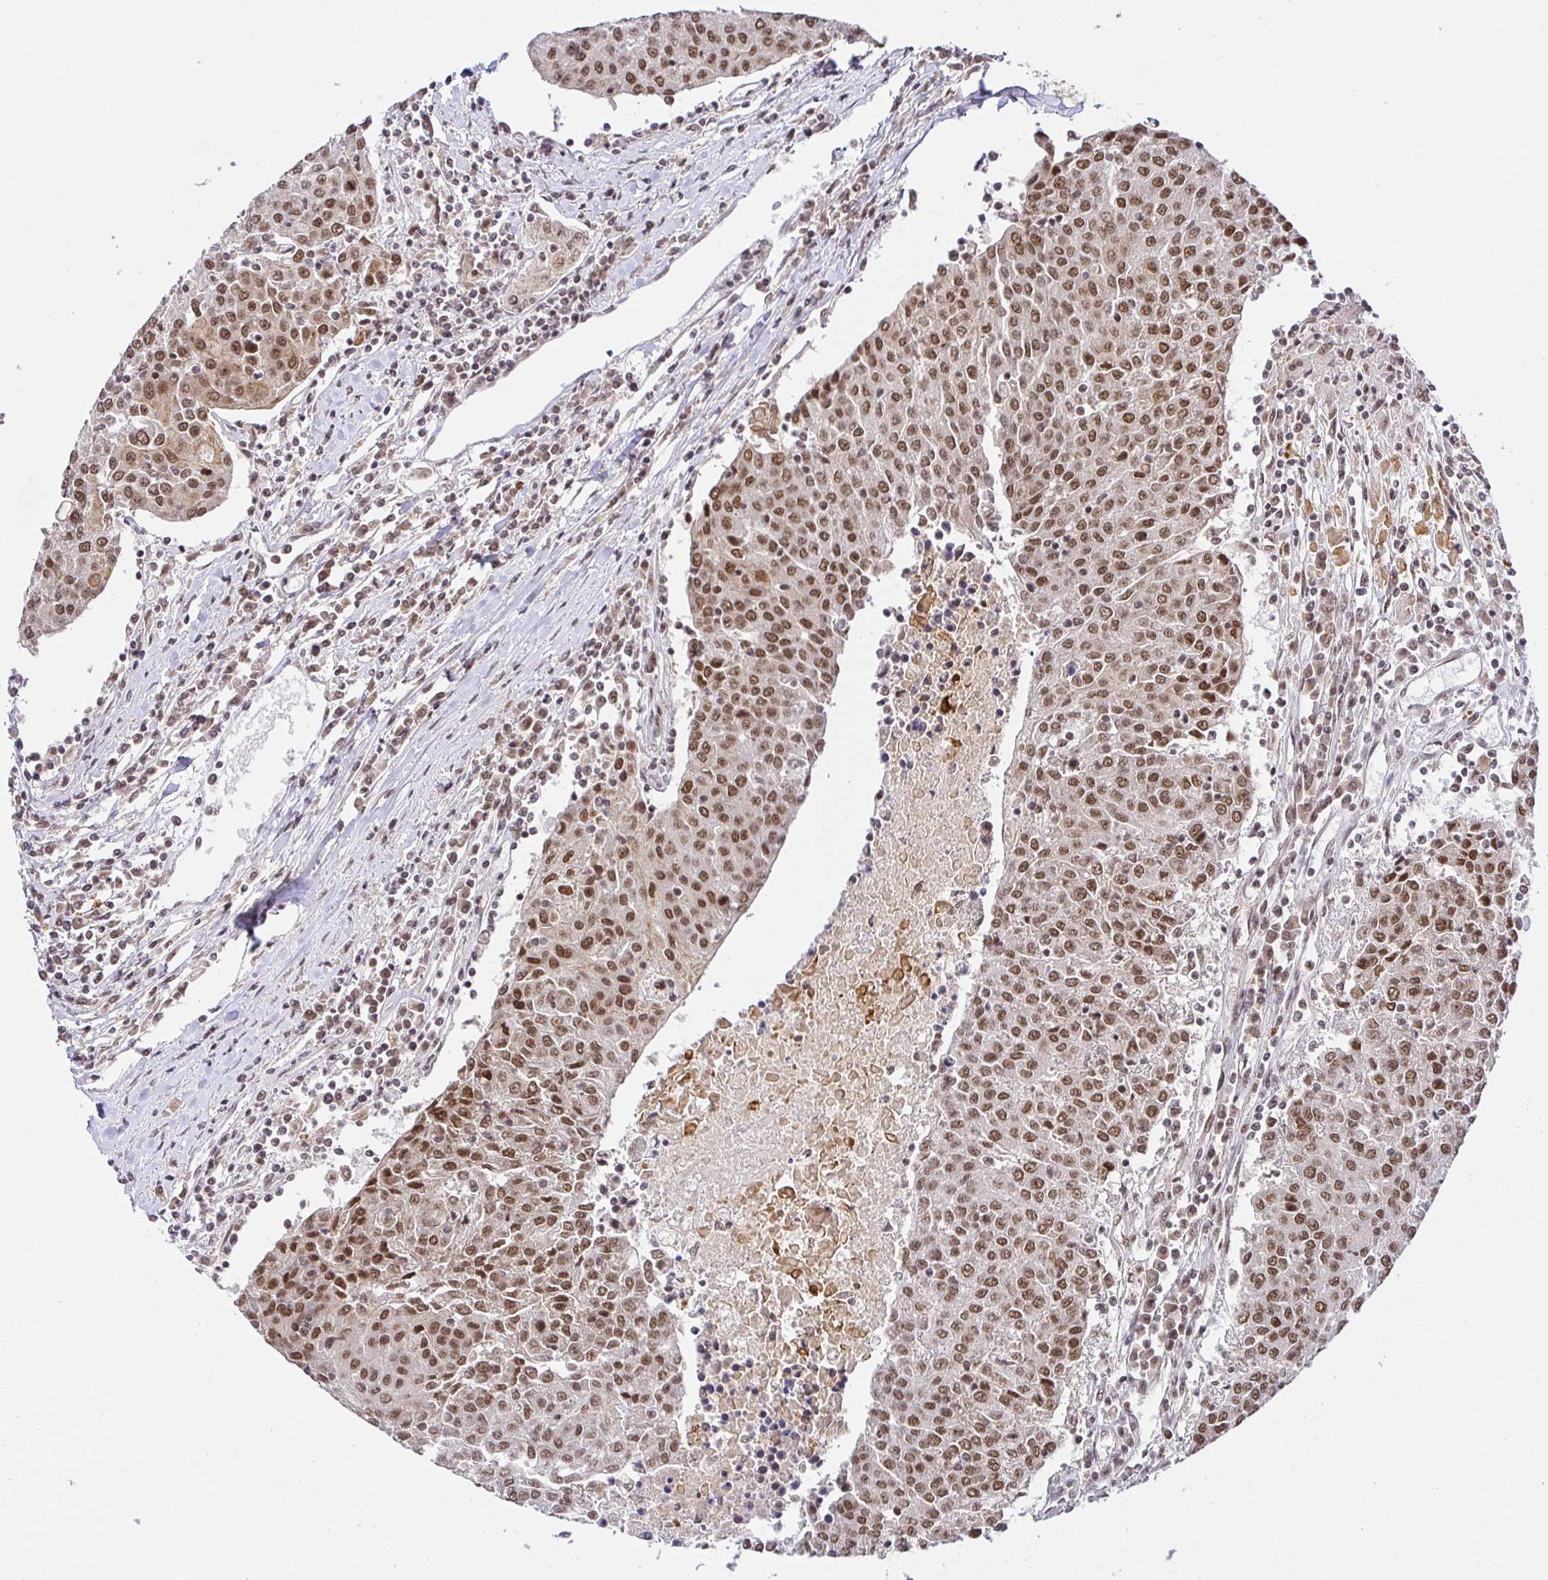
{"staining": {"intensity": "moderate", "quantity": ">75%", "location": "nuclear"}, "tissue": "urothelial cancer", "cell_type": "Tumor cells", "image_type": "cancer", "snomed": [{"axis": "morphology", "description": "Urothelial carcinoma, High grade"}, {"axis": "topography", "description": "Urinary bladder"}], "caption": "A brown stain highlights moderate nuclear staining of a protein in urothelial cancer tumor cells. (DAB (3,3'-diaminobenzidine) = brown stain, brightfield microscopy at high magnification).", "gene": "USF1", "patient": {"sex": "female", "age": 85}}